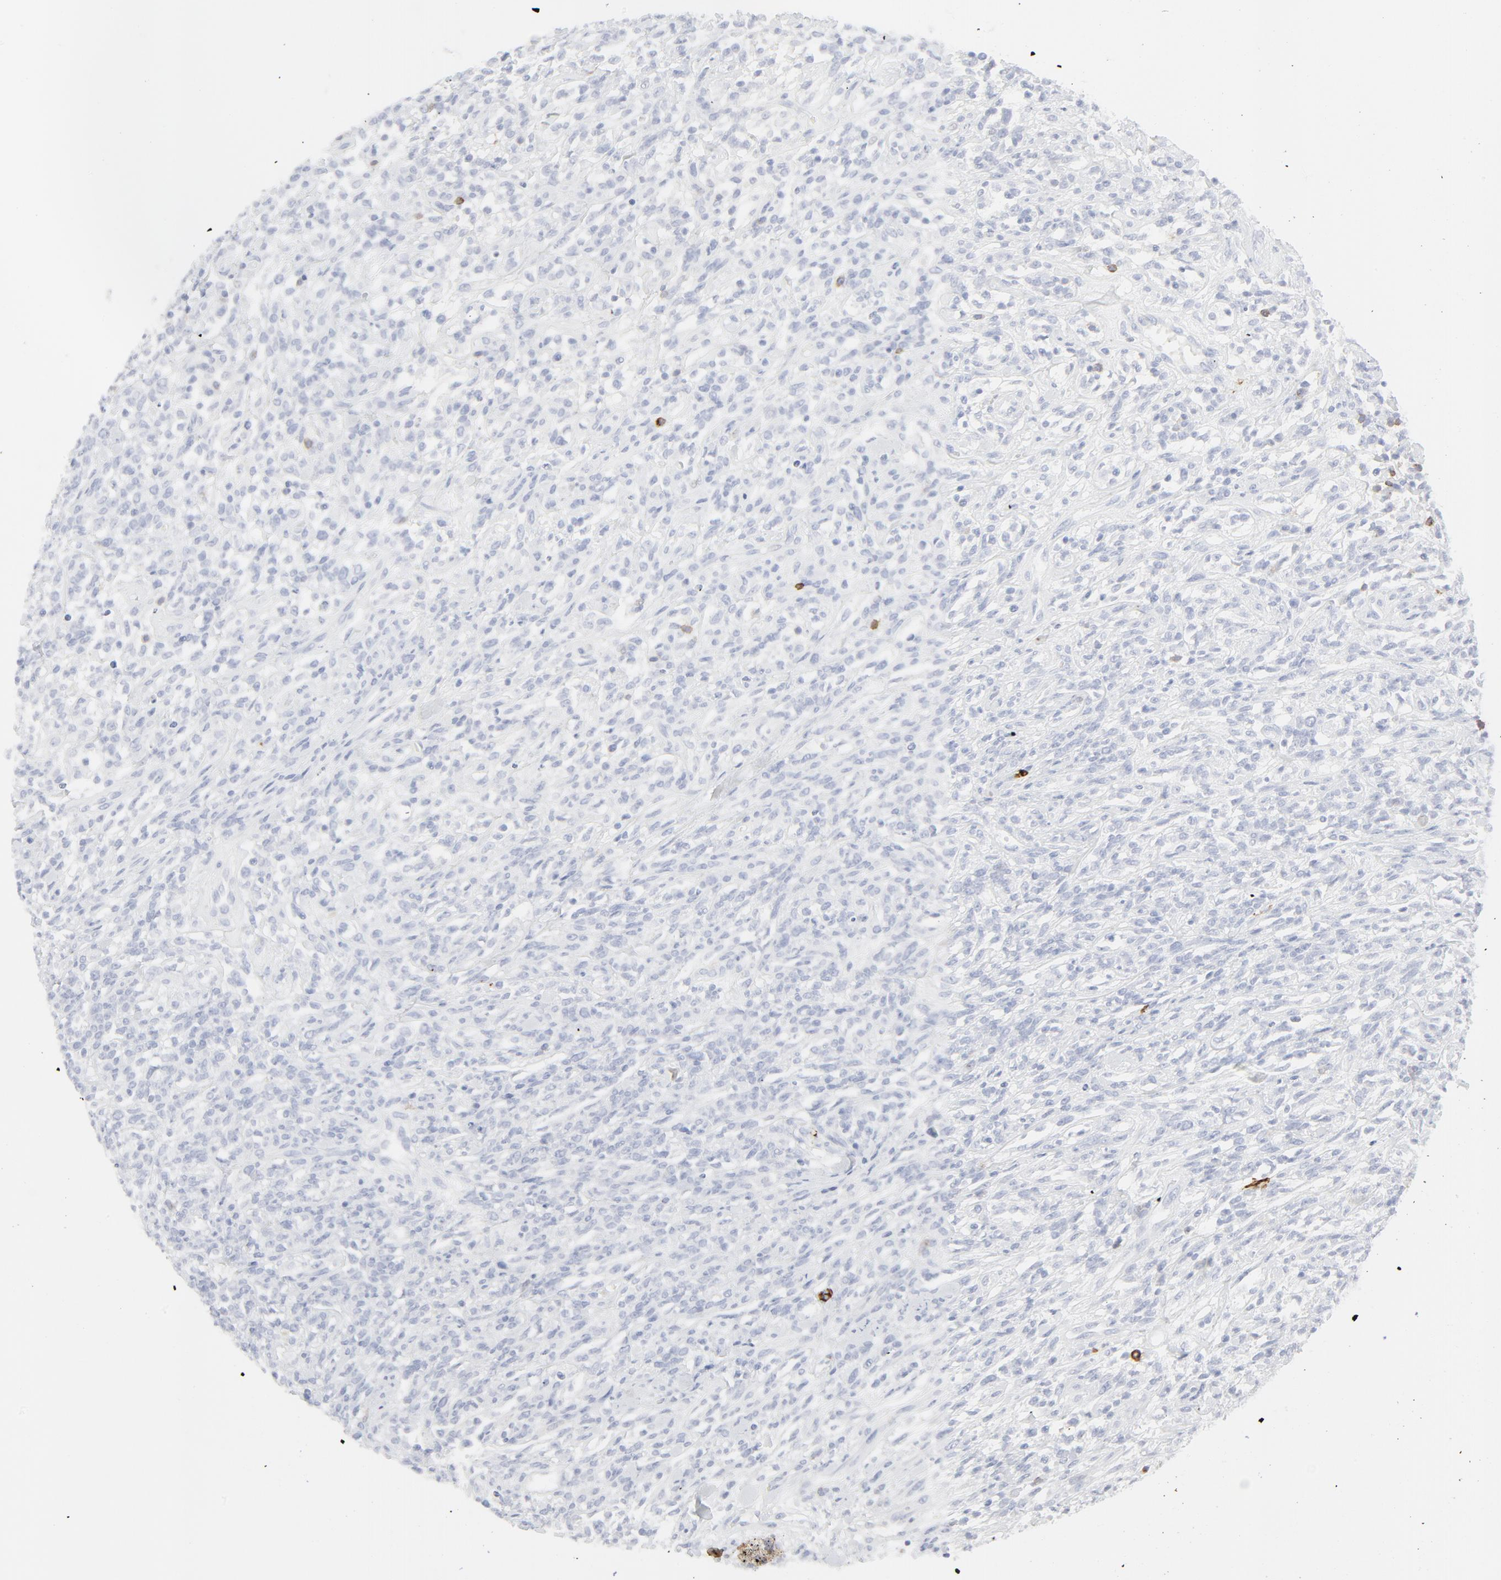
{"staining": {"intensity": "moderate", "quantity": "<25%", "location": "cytoplasmic/membranous"}, "tissue": "lymphoma", "cell_type": "Tumor cells", "image_type": "cancer", "snomed": [{"axis": "morphology", "description": "Malignant lymphoma, non-Hodgkin's type, High grade"}, {"axis": "topography", "description": "Lymph node"}], "caption": "High-grade malignant lymphoma, non-Hodgkin's type tissue reveals moderate cytoplasmic/membranous expression in approximately <25% of tumor cells, visualized by immunohistochemistry.", "gene": "CCR7", "patient": {"sex": "female", "age": 73}}